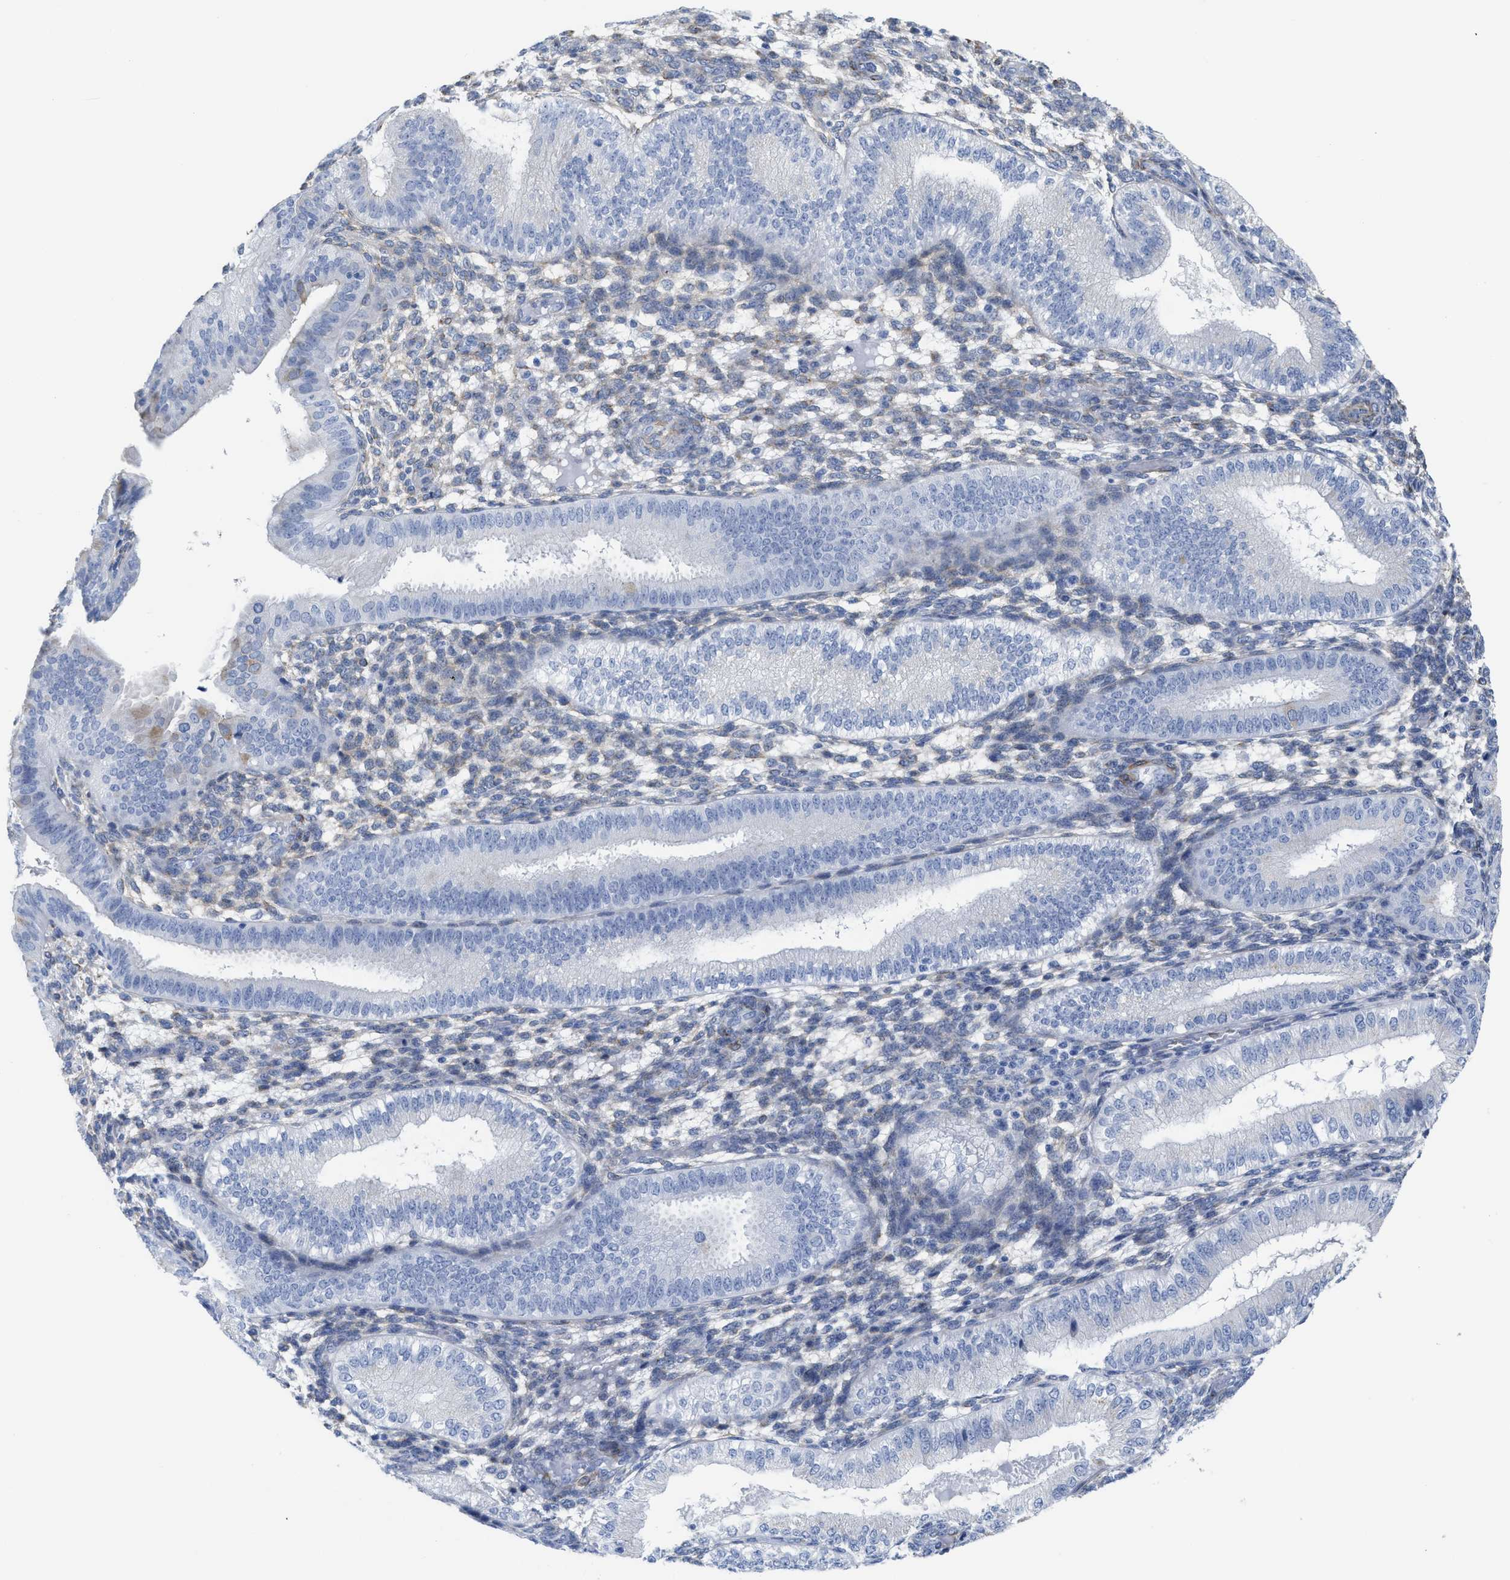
{"staining": {"intensity": "weak", "quantity": "<25%", "location": "cytoplasmic/membranous"}, "tissue": "endometrium", "cell_type": "Cells in endometrial stroma", "image_type": "normal", "snomed": [{"axis": "morphology", "description": "Normal tissue, NOS"}, {"axis": "topography", "description": "Endometrium"}], "caption": "The IHC histopathology image has no significant positivity in cells in endometrial stroma of endometrium.", "gene": "TUB", "patient": {"sex": "female", "age": 39}}